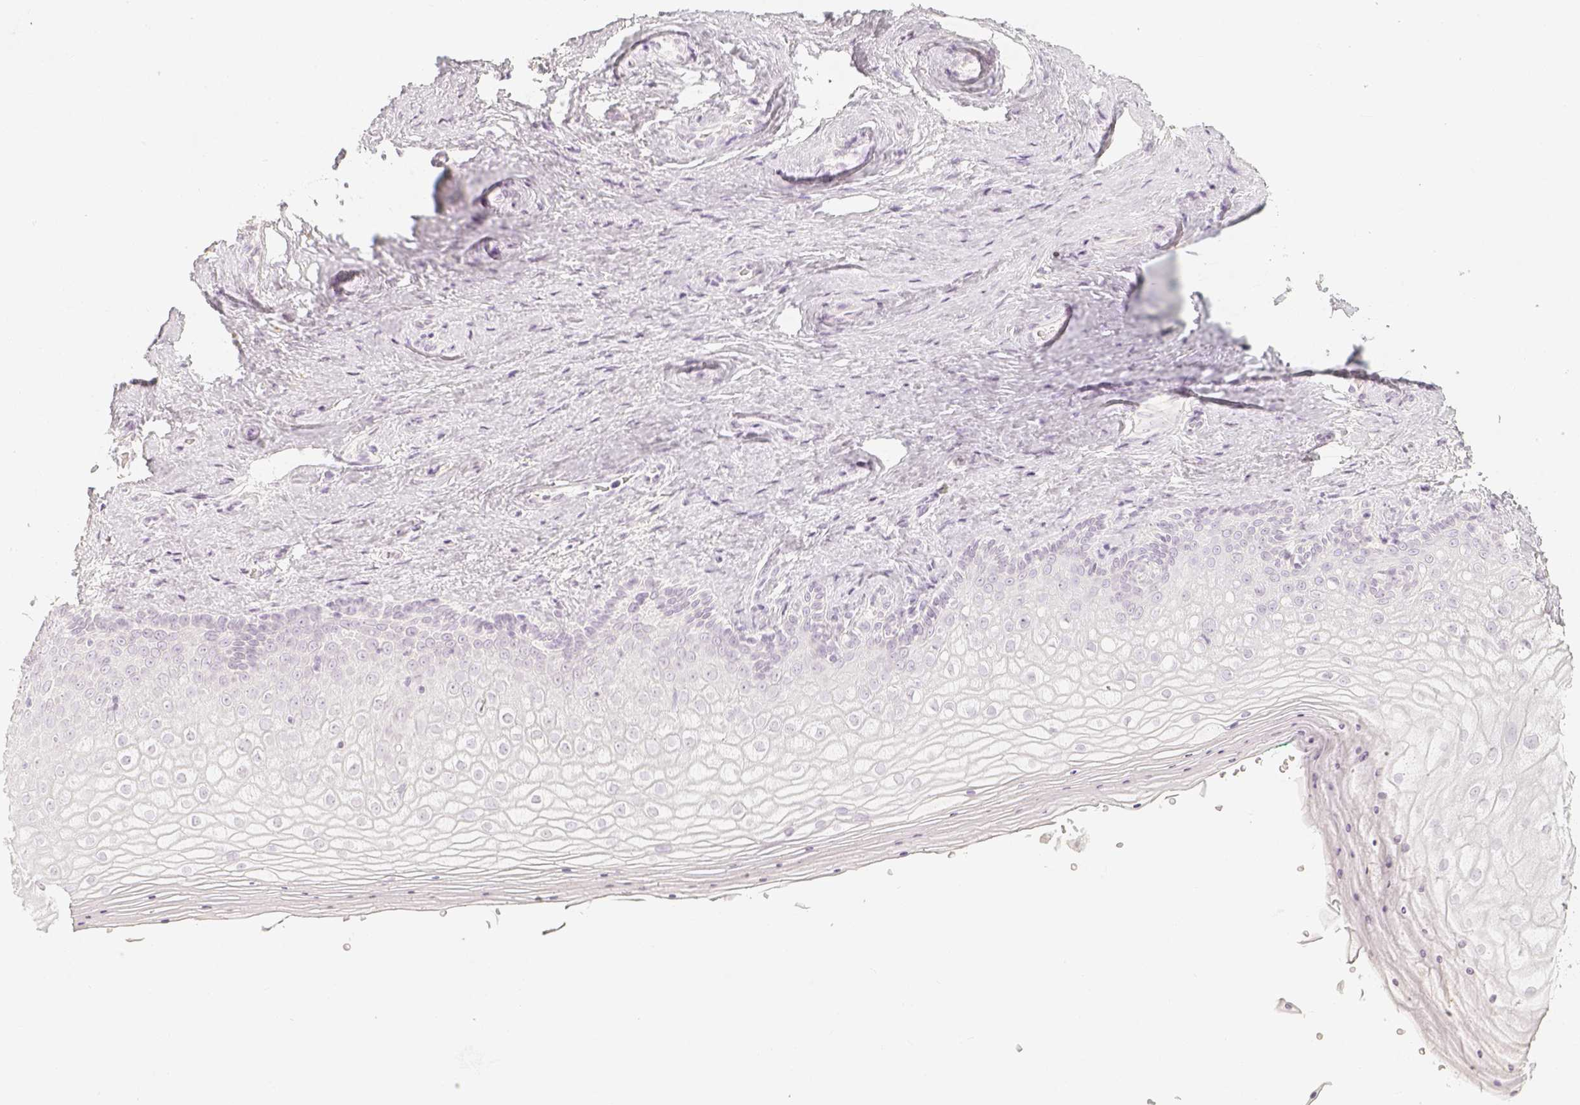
{"staining": {"intensity": "negative", "quantity": "none", "location": "none"}, "tissue": "vagina", "cell_type": "Squamous epithelial cells", "image_type": "normal", "snomed": [{"axis": "morphology", "description": "Normal tissue, NOS"}, {"axis": "topography", "description": "Vagina"}], "caption": "An image of vagina stained for a protein exhibits no brown staining in squamous epithelial cells.", "gene": "SLC18A1", "patient": {"sex": "female", "age": 42}}